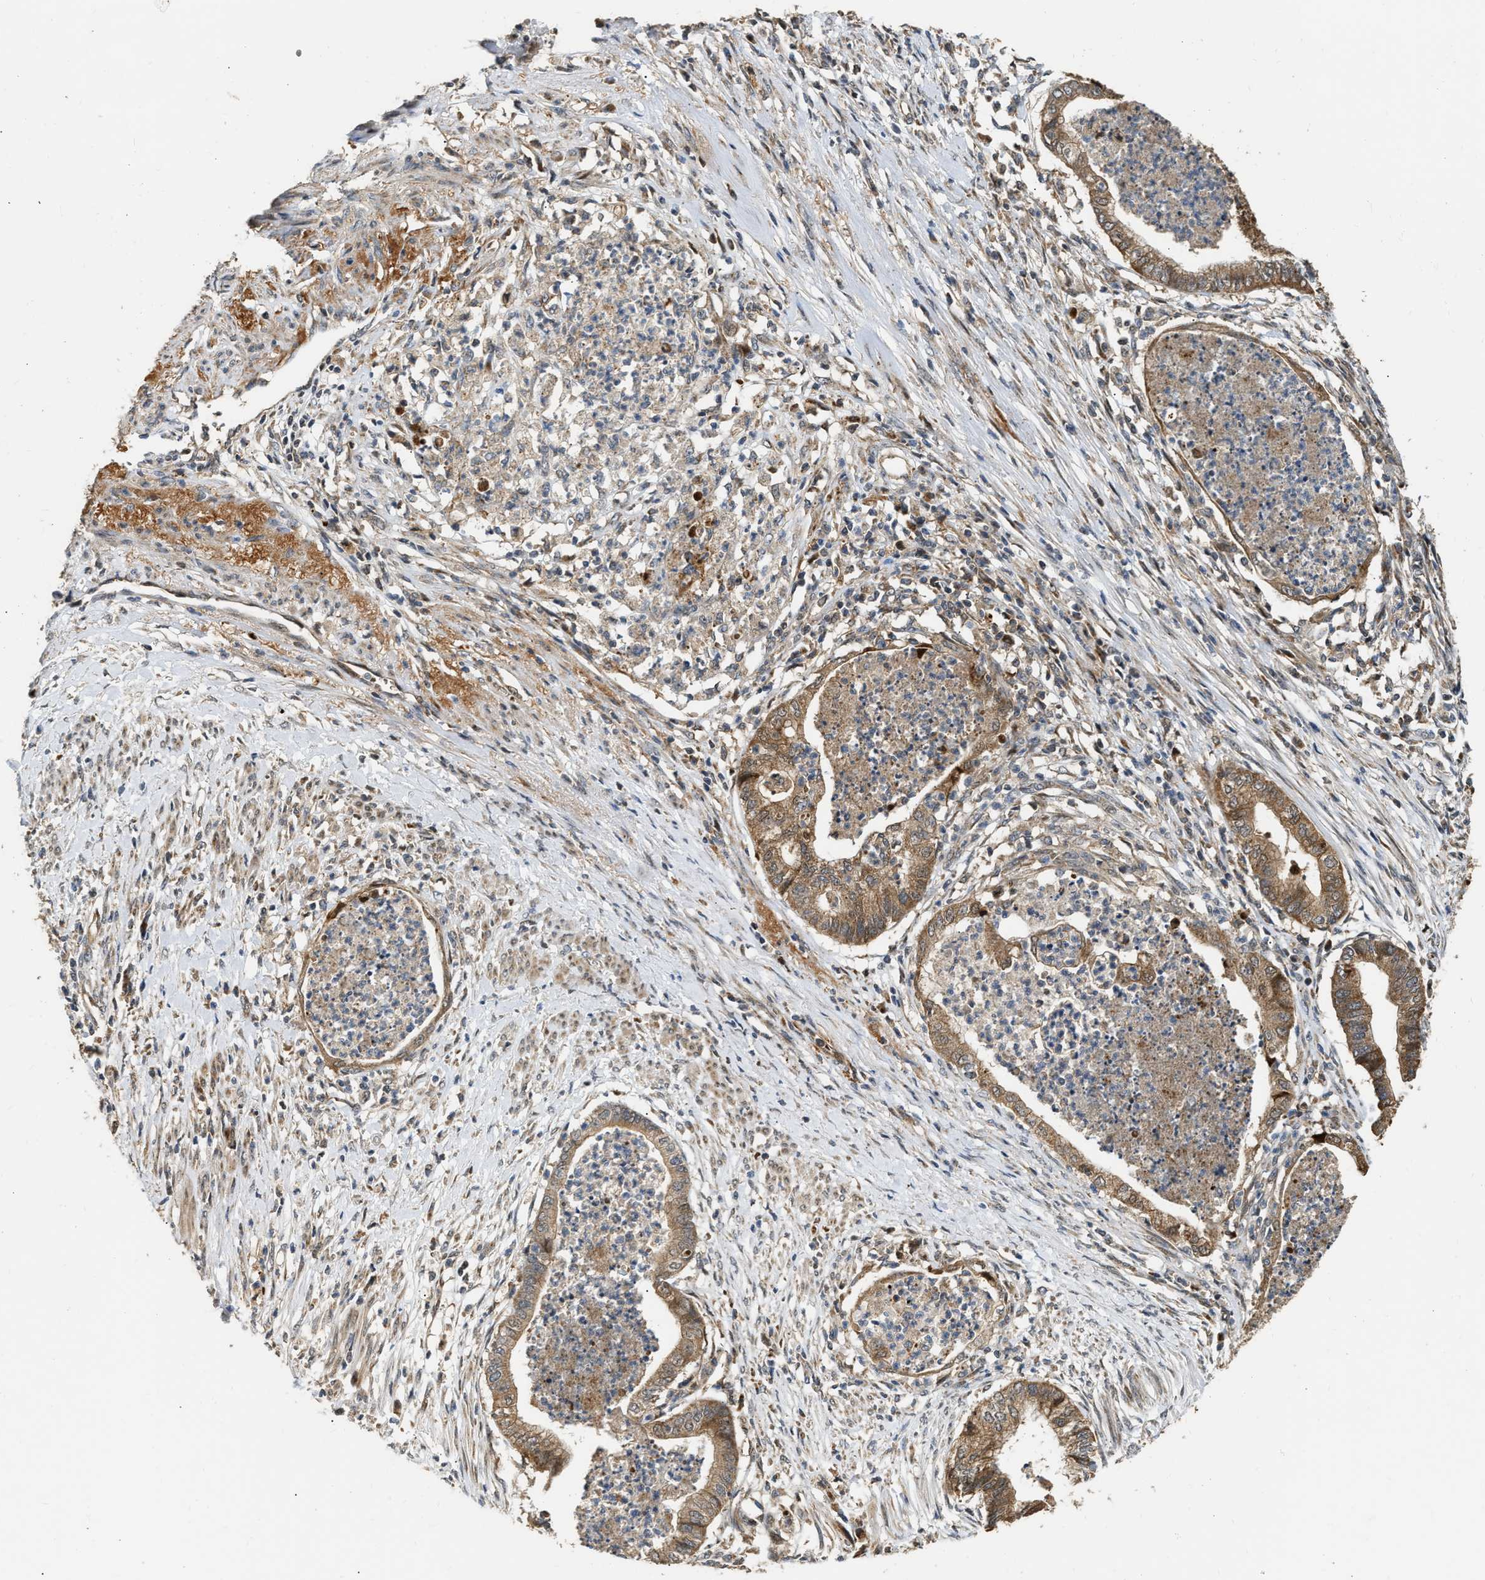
{"staining": {"intensity": "moderate", "quantity": ">75%", "location": "cytoplasmic/membranous"}, "tissue": "endometrial cancer", "cell_type": "Tumor cells", "image_type": "cancer", "snomed": [{"axis": "morphology", "description": "Necrosis, NOS"}, {"axis": "morphology", "description": "Adenocarcinoma, NOS"}, {"axis": "topography", "description": "Endometrium"}], "caption": "Adenocarcinoma (endometrial) was stained to show a protein in brown. There is medium levels of moderate cytoplasmic/membranous expression in approximately >75% of tumor cells.", "gene": "EXTL2", "patient": {"sex": "female", "age": 79}}